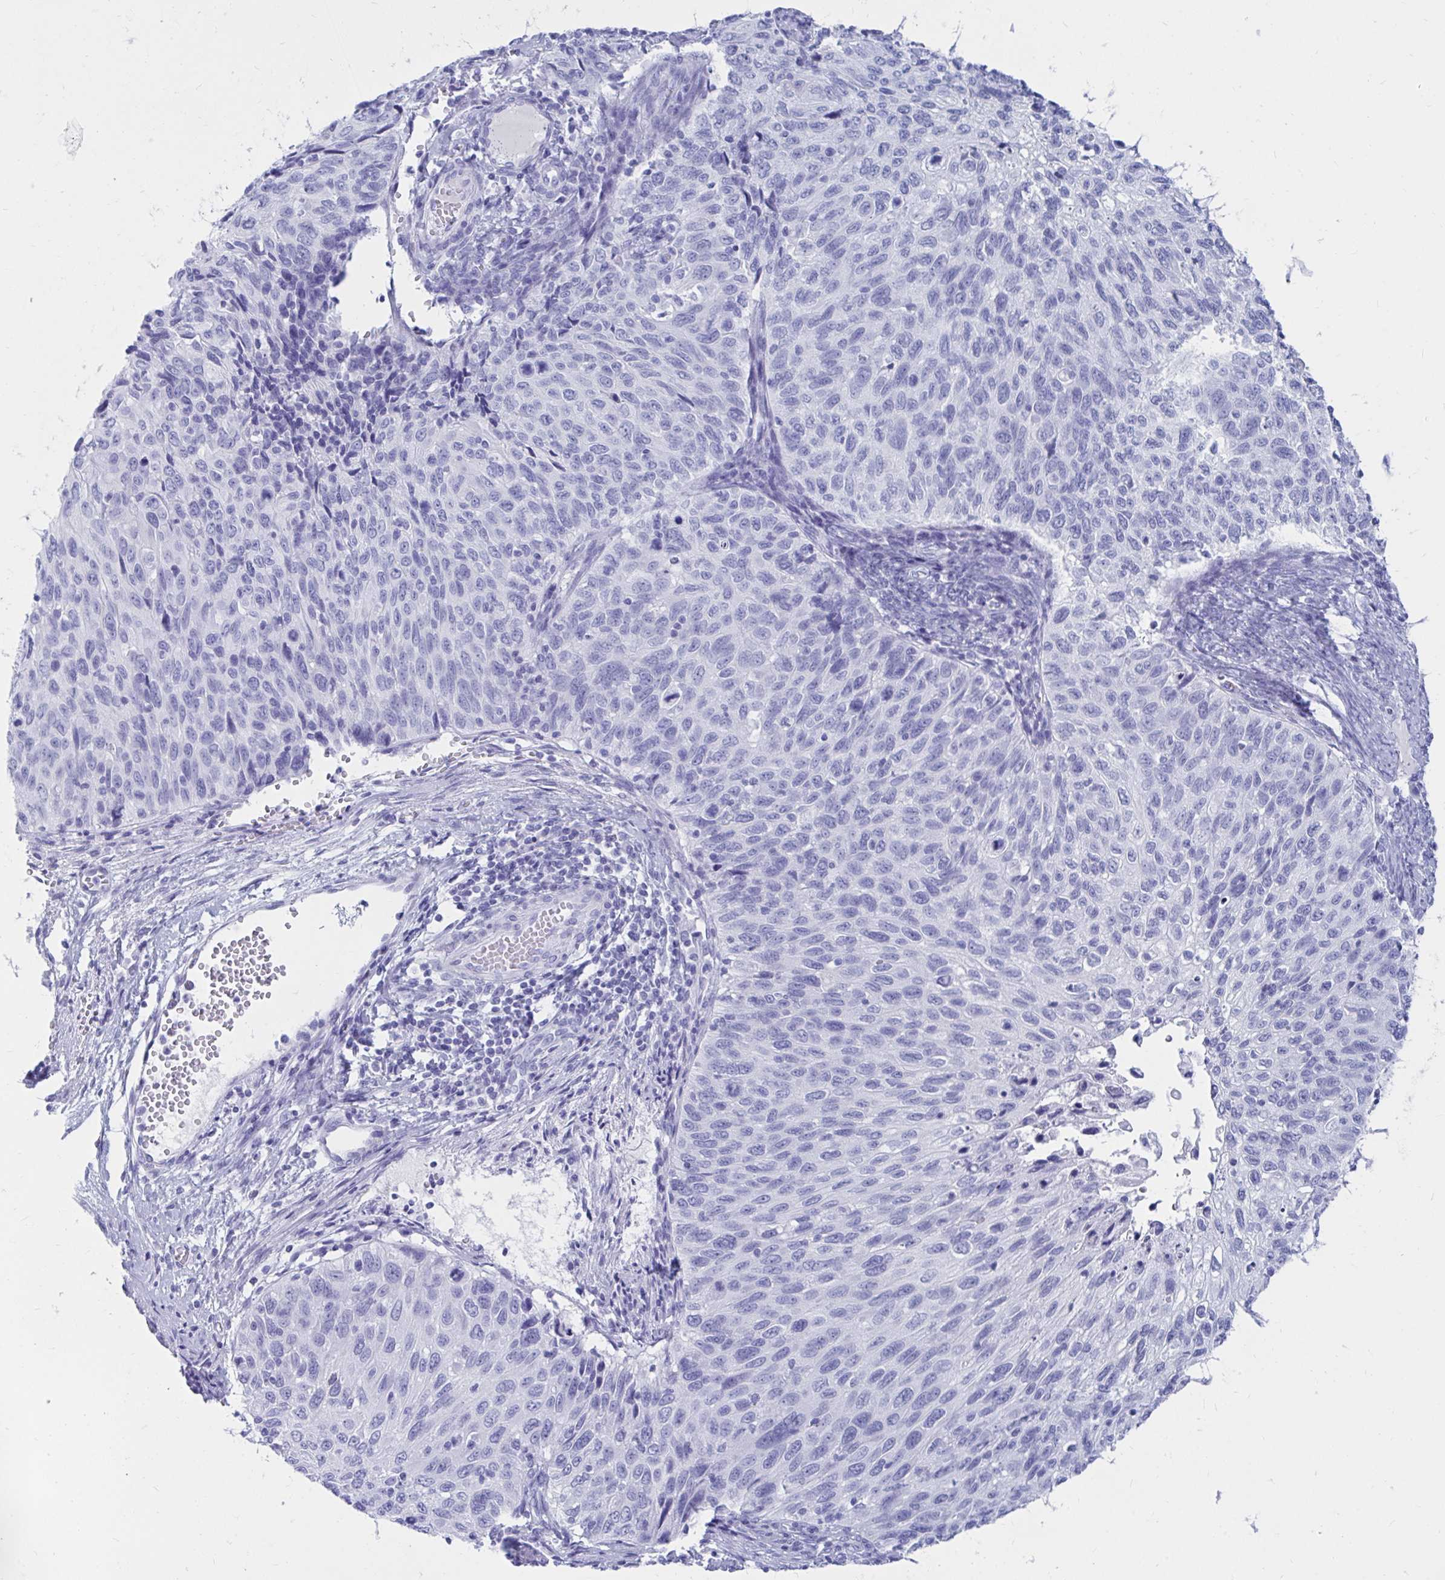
{"staining": {"intensity": "negative", "quantity": "none", "location": "none"}, "tissue": "cervical cancer", "cell_type": "Tumor cells", "image_type": "cancer", "snomed": [{"axis": "morphology", "description": "Squamous cell carcinoma, NOS"}, {"axis": "topography", "description": "Cervix"}], "caption": "Tumor cells are negative for brown protein staining in cervical cancer (squamous cell carcinoma).", "gene": "OR10R2", "patient": {"sex": "female", "age": 70}}